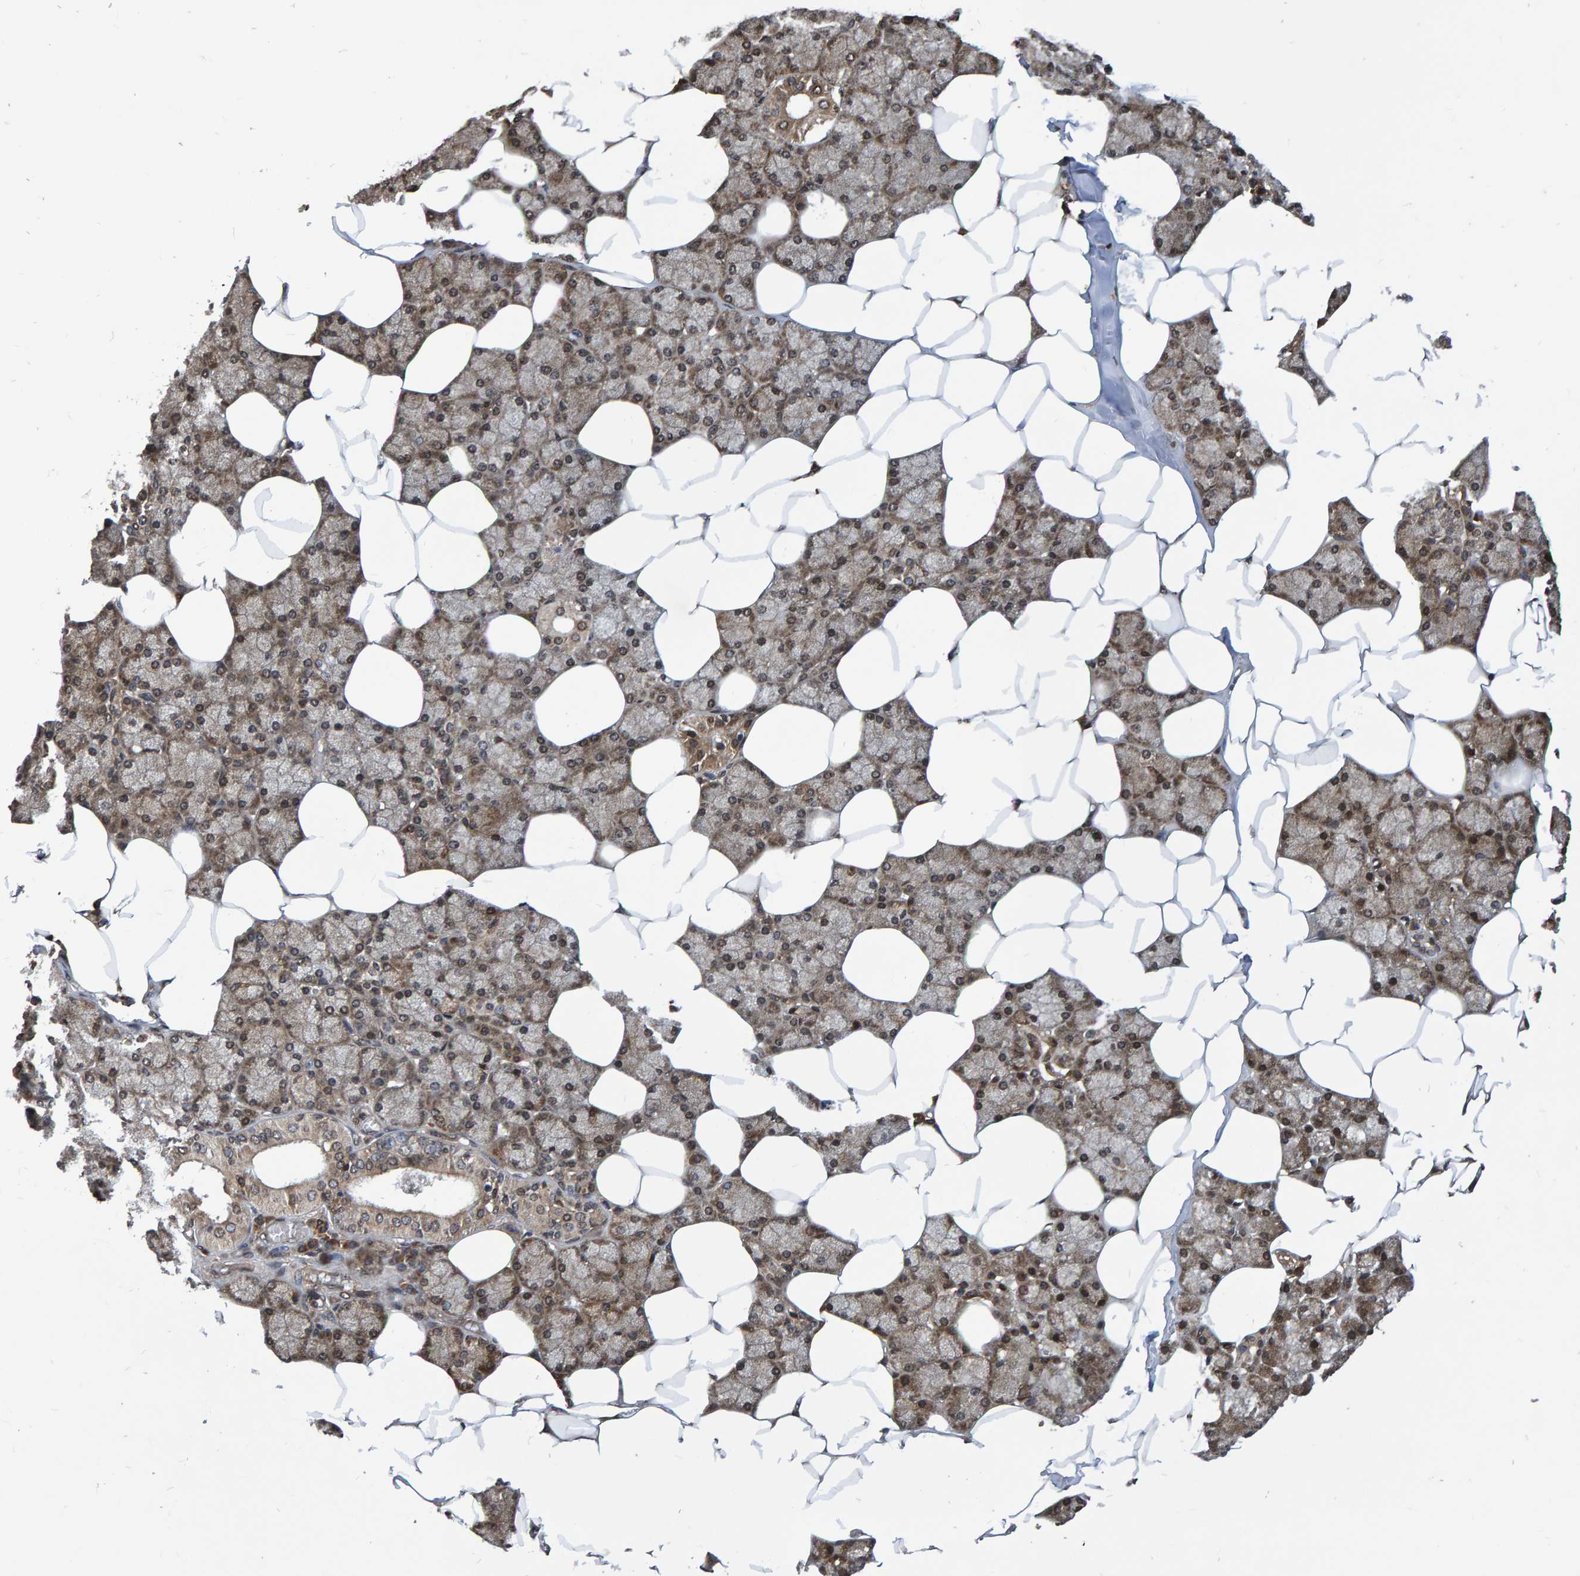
{"staining": {"intensity": "moderate", "quantity": ">75%", "location": "cytoplasmic/membranous"}, "tissue": "salivary gland", "cell_type": "Glandular cells", "image_type": "normal", "snomed": [{"axis": "morphology", "description": "Normal tissue, NOS"}, {"axis": "topography", "description": "Salivary gland"}], "caption": "Immunohistochemical staining of benign human salivary gland displays medium levels of moderate cytoplasmic/membranous positivity in about >75% of glandular cells.", "gene": "GAB2", "patient": {"sex": "male", "age": 62}}